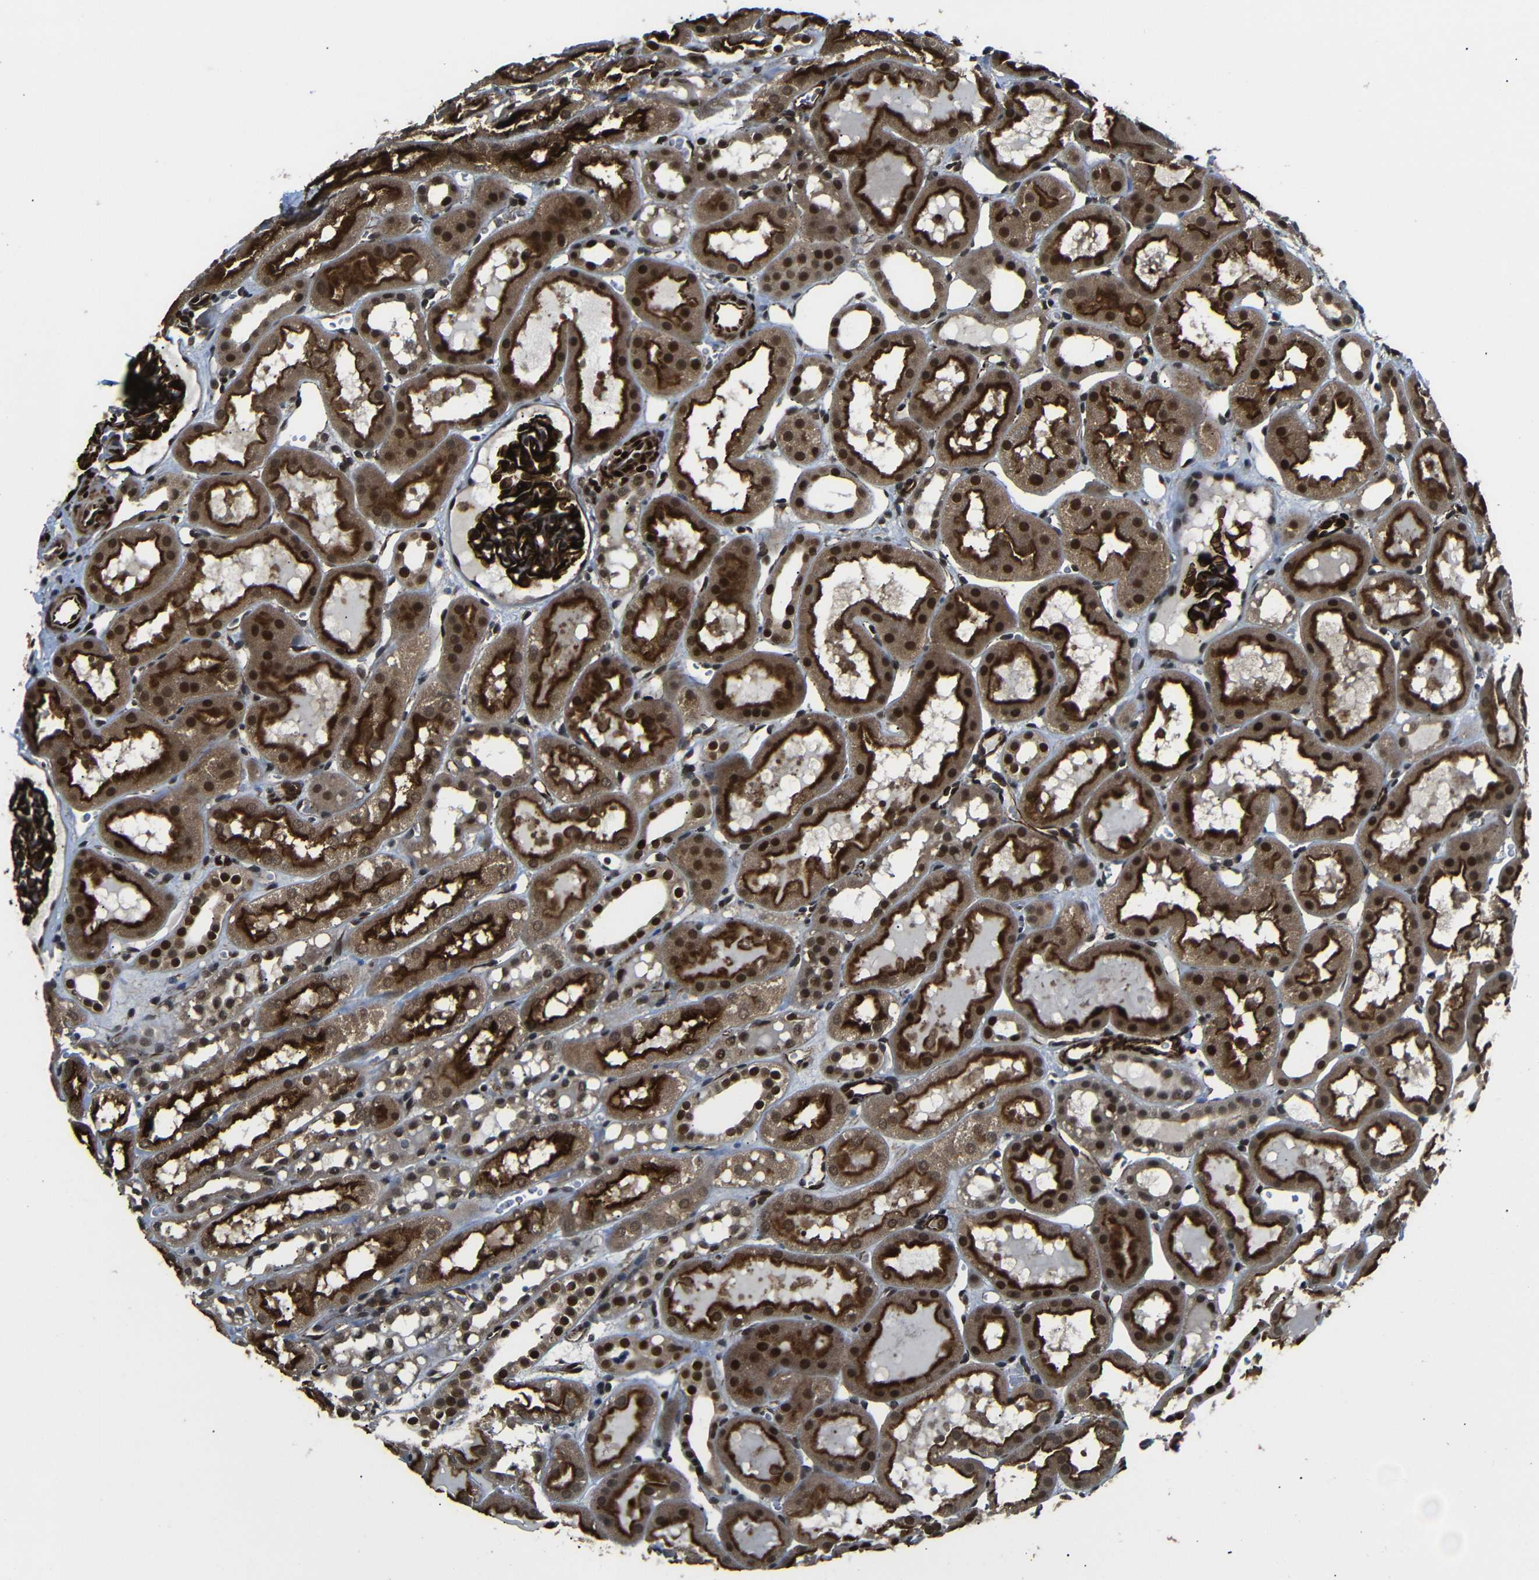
{"staining": {"intensity": "strong", "quantity": ">75%", "location": "cytoplasmic/membranous"}, "tissue": "kidney", "cell_type": "Cells in glomeruli", "image_type": "normal", "snomed": [{"axis": "morphology", "description": "Normal tissue, NOS"}, {"axis": "topography", "description": "Kidney"}, {"axis": "topography", "description": "Urinary bladder"}], "caption": "Brown immunohistochemical staining in benign human kidney displays strong cytoplasmic/membranous staining in about >75% of cells in glomeruli. (Brightfield microscopy of DAB IHC at high magnification).", "gene": "TBX2", "patient": {"sex": "male", "age": 16}}